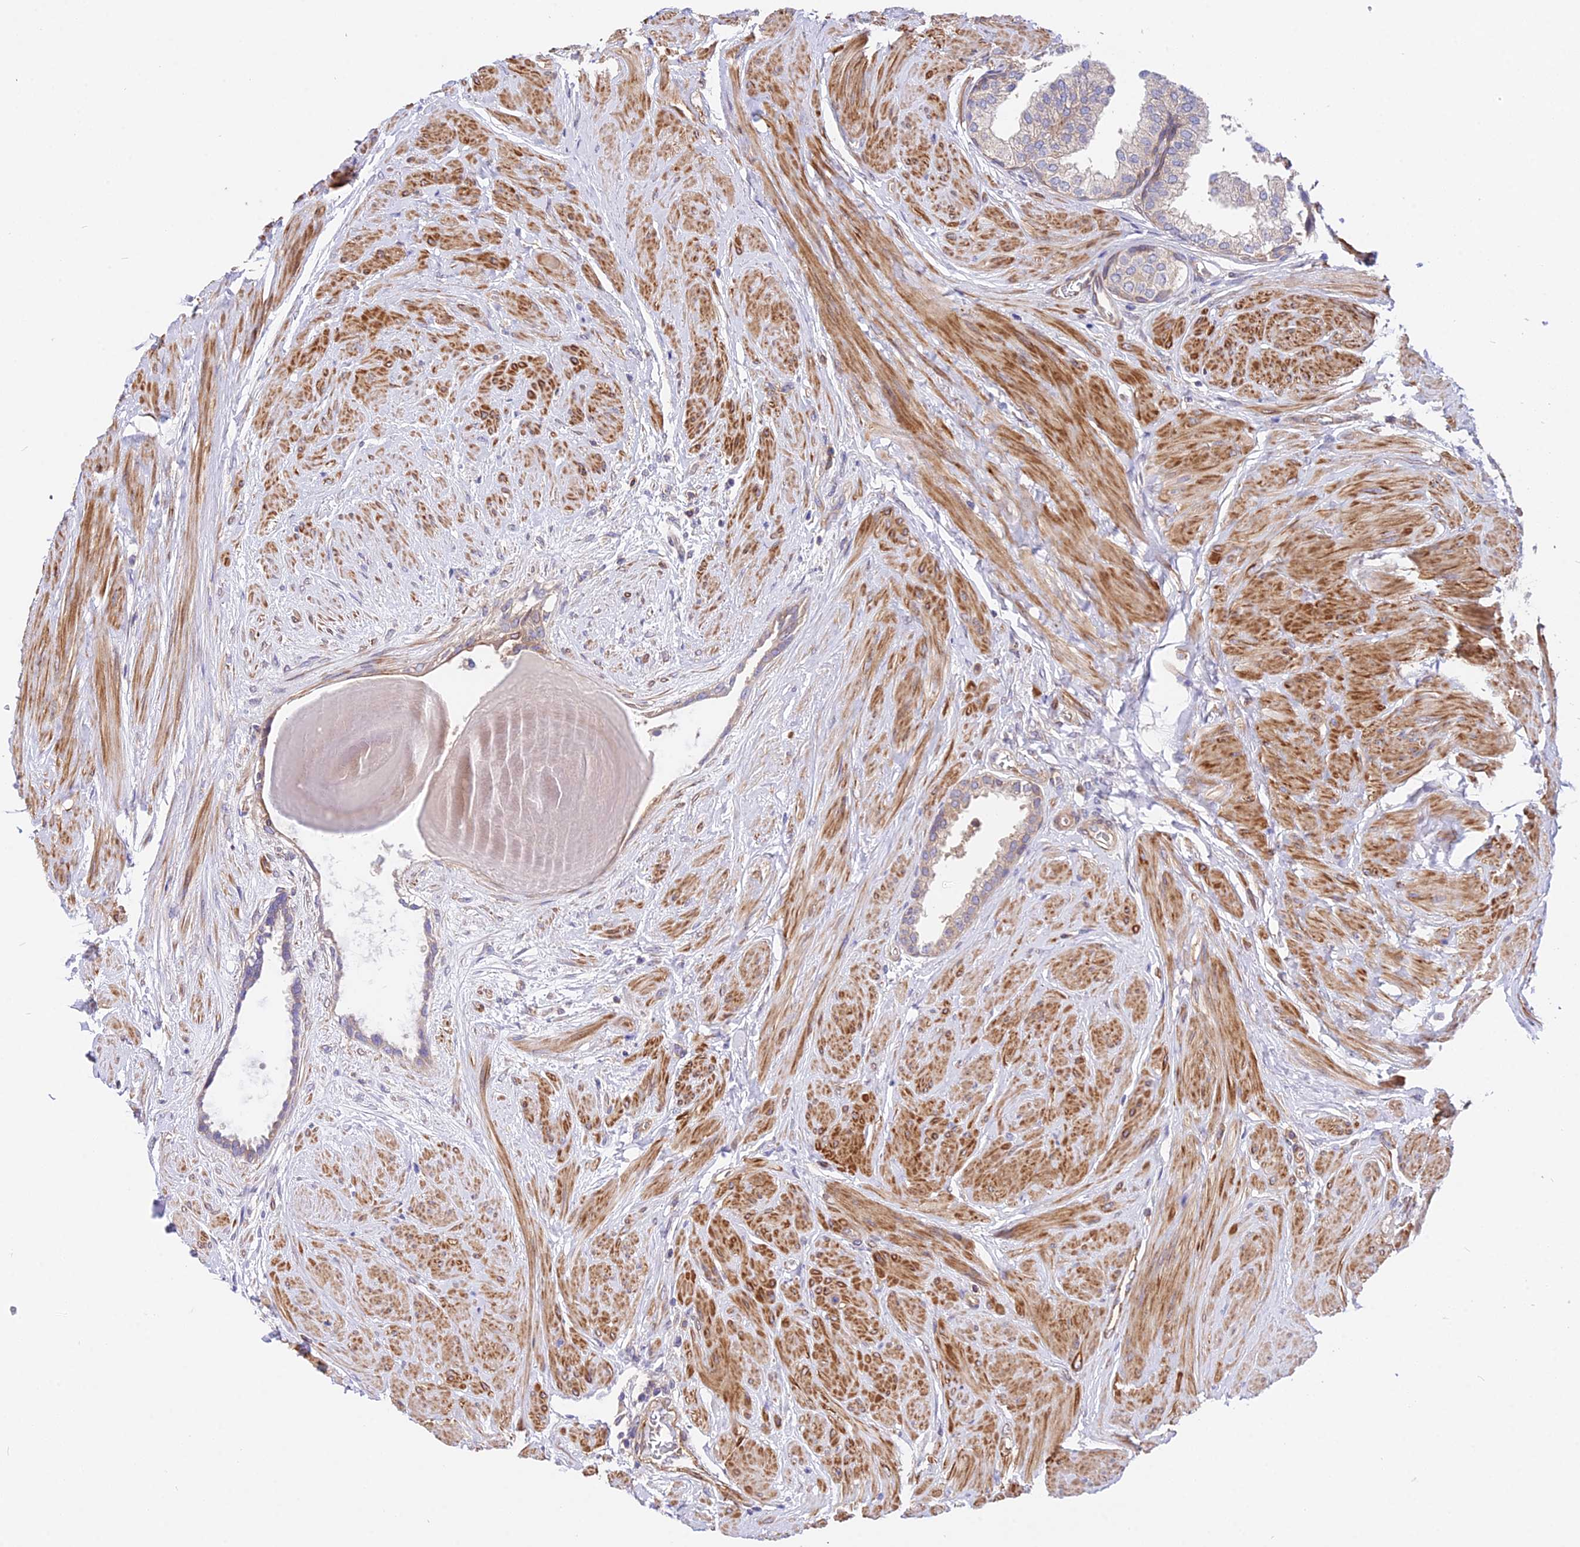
{"staining": {"intensity": "moderate", "quantity": "<25%", "location": "cytoplasmic/membranous"}, "tissue": "prostate", "cell_type": "Glandular cells", "image_type": "normal", "snomed": [{"axis": "morphology", "description": "Normal tissue, NOS"}, {"axis": "topography", "description": "Prostate"}], "caption": "Moderate cytoplasmic/membranous positivity for a protein is seen in about <25% of glandular cells of normal prostate using IHC.", "gene": "TRIM43B", "patient": {"sex": "male", "age": 48}}